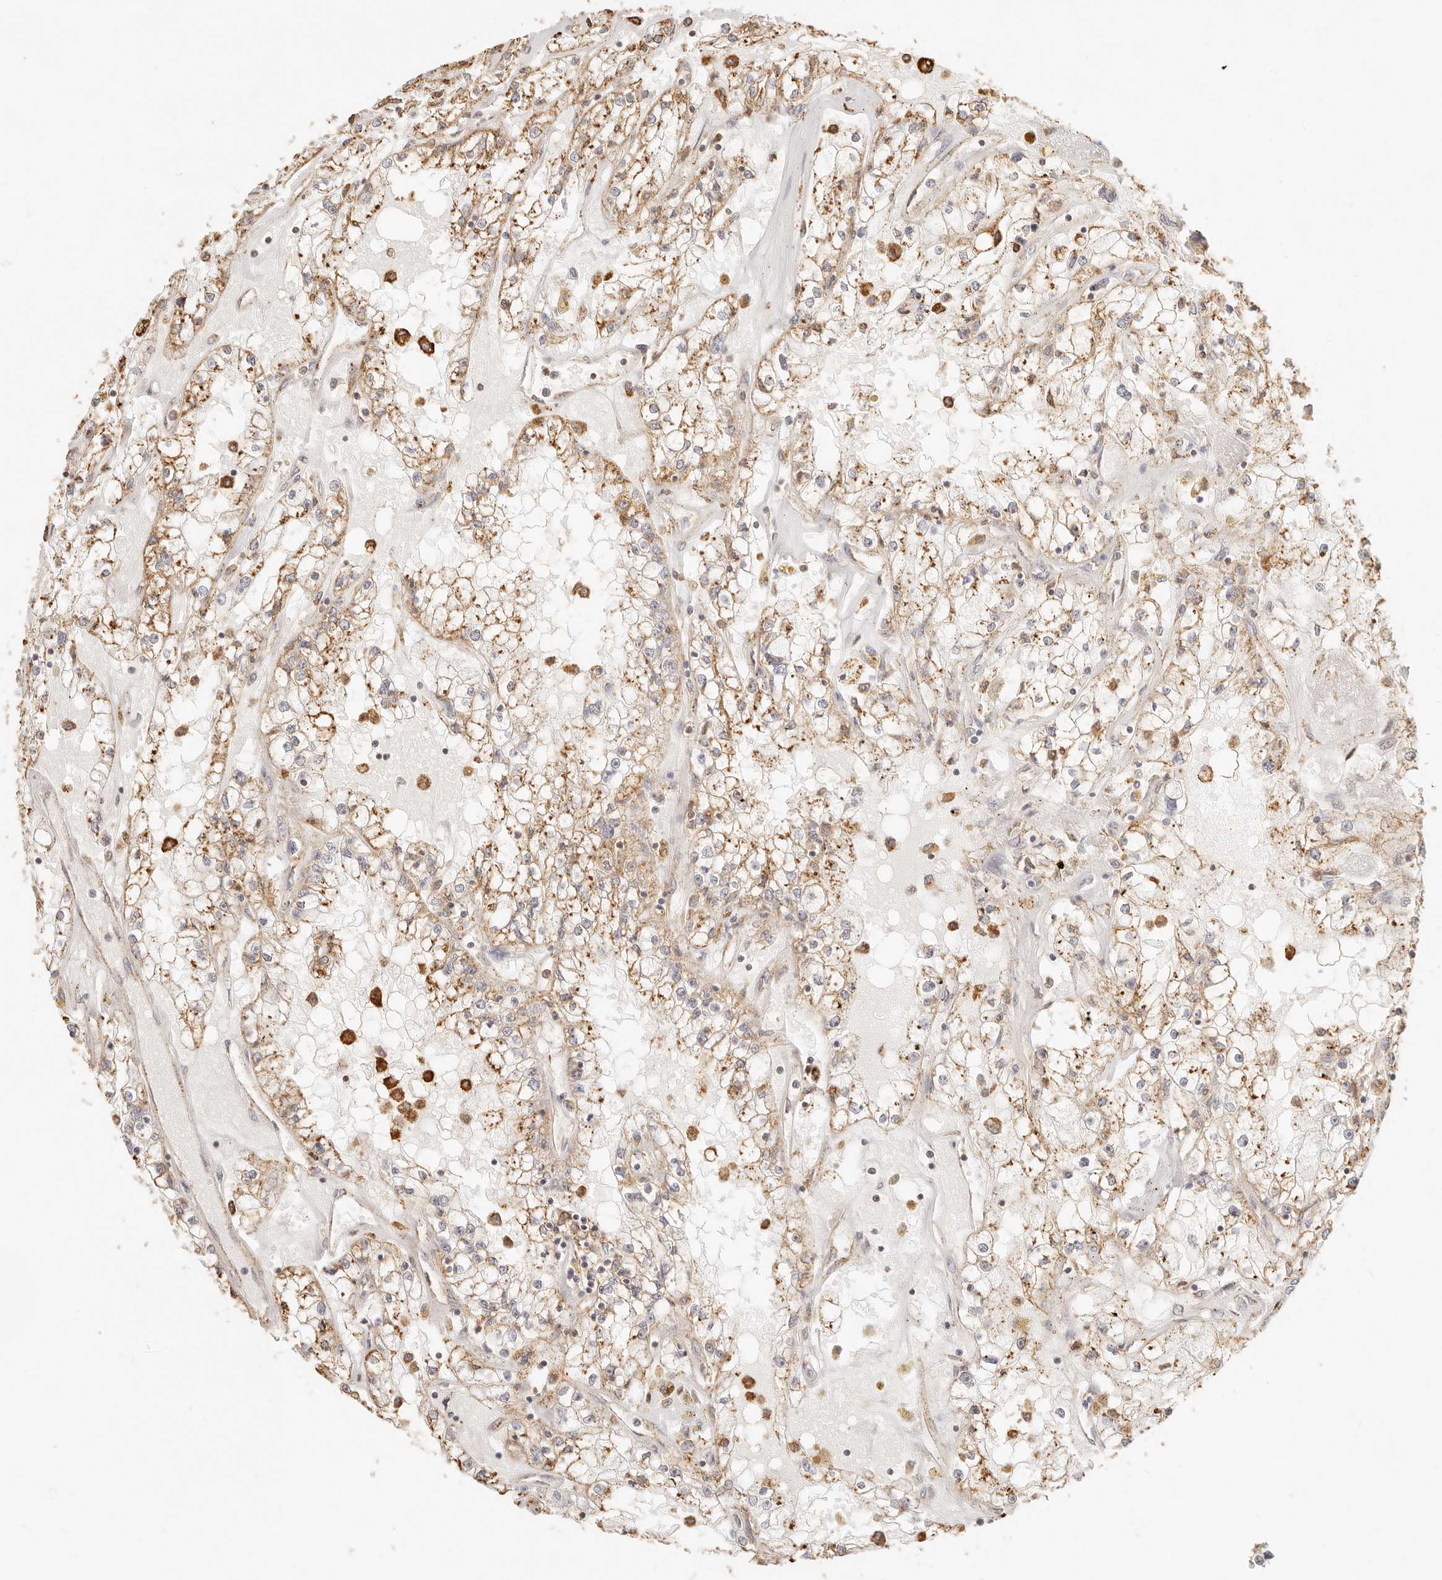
{"staining": {"intensity": "moderate", "quantity": ">75%", "location": "cytoplasmic/membranous"}, "tissue": "renal cancer", "cell_type": "Tumor cells", "image_type": "cancer", "snomed": [{"axis": "morphology", "description": "Adenocarcinoma, NOS"}, {"axis": "topography", "description": "Kidney"}], "caption": "Tumor cells reveal moderate cytoplasmic/membranous expression in about >75% of cells in renal adenocarcinoma. (Stains: DAB (3,3'-diaminobenzidine) in brown, nuclei in blue, Microscopy: brightfield microscopy at high magnification).", "gene": "CNMD", "patient": {"sex": "male", "age": 56}}